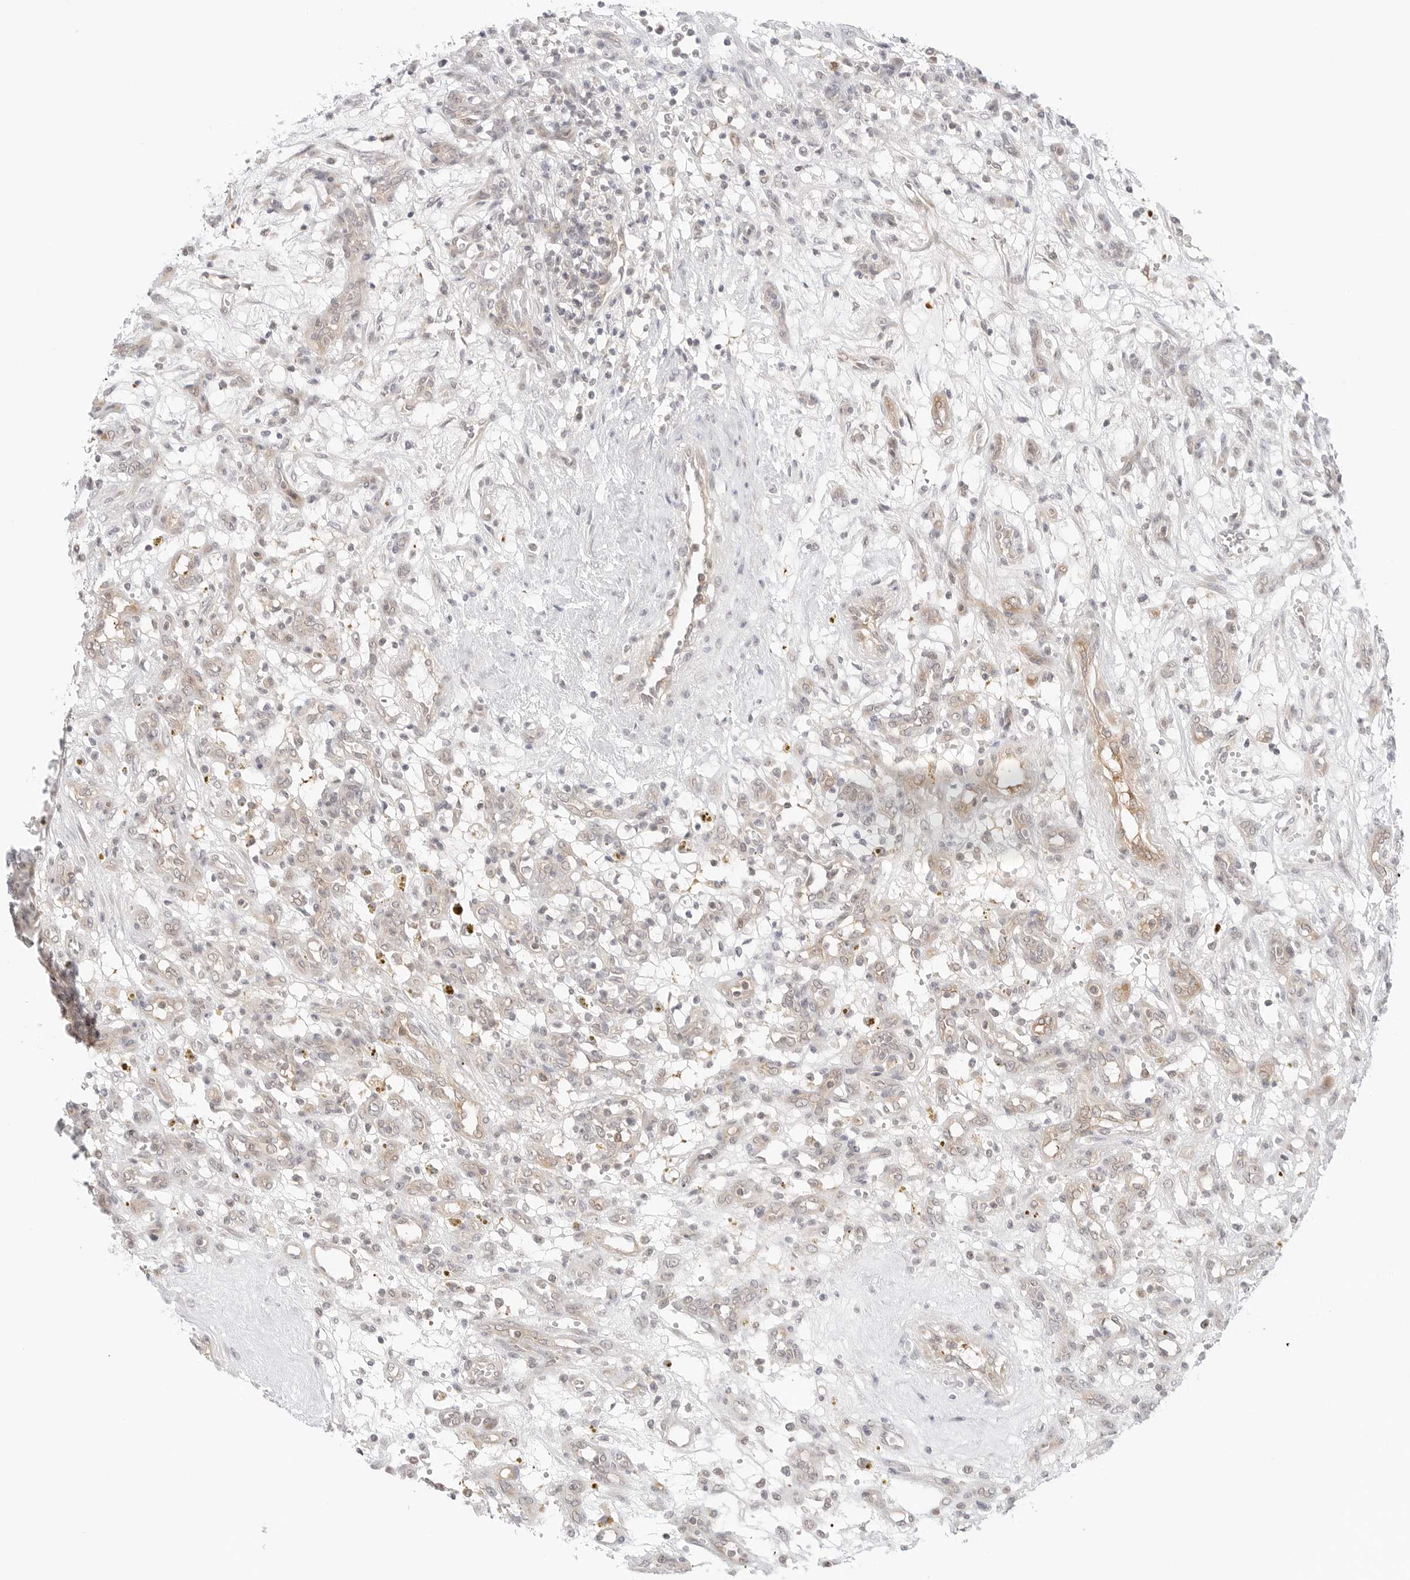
{"staining": {"intensity": "negative", "quantity": "none", "location": "none"}, "tissue": "renal cancer", "cell_type": "Tumor cells", "image_type": "cancer", "snomed": [{"axis": "morphology", "description": "Adenocarcinoma, NOS"}, {"axis": "topography", "description": "Kidney"}], "caption": "Tumor cells show no significant protein staining in renal cancer (adenocarcinoma).", "gene": "NUDC", "patient": {"sex": "female", "age": 57}}